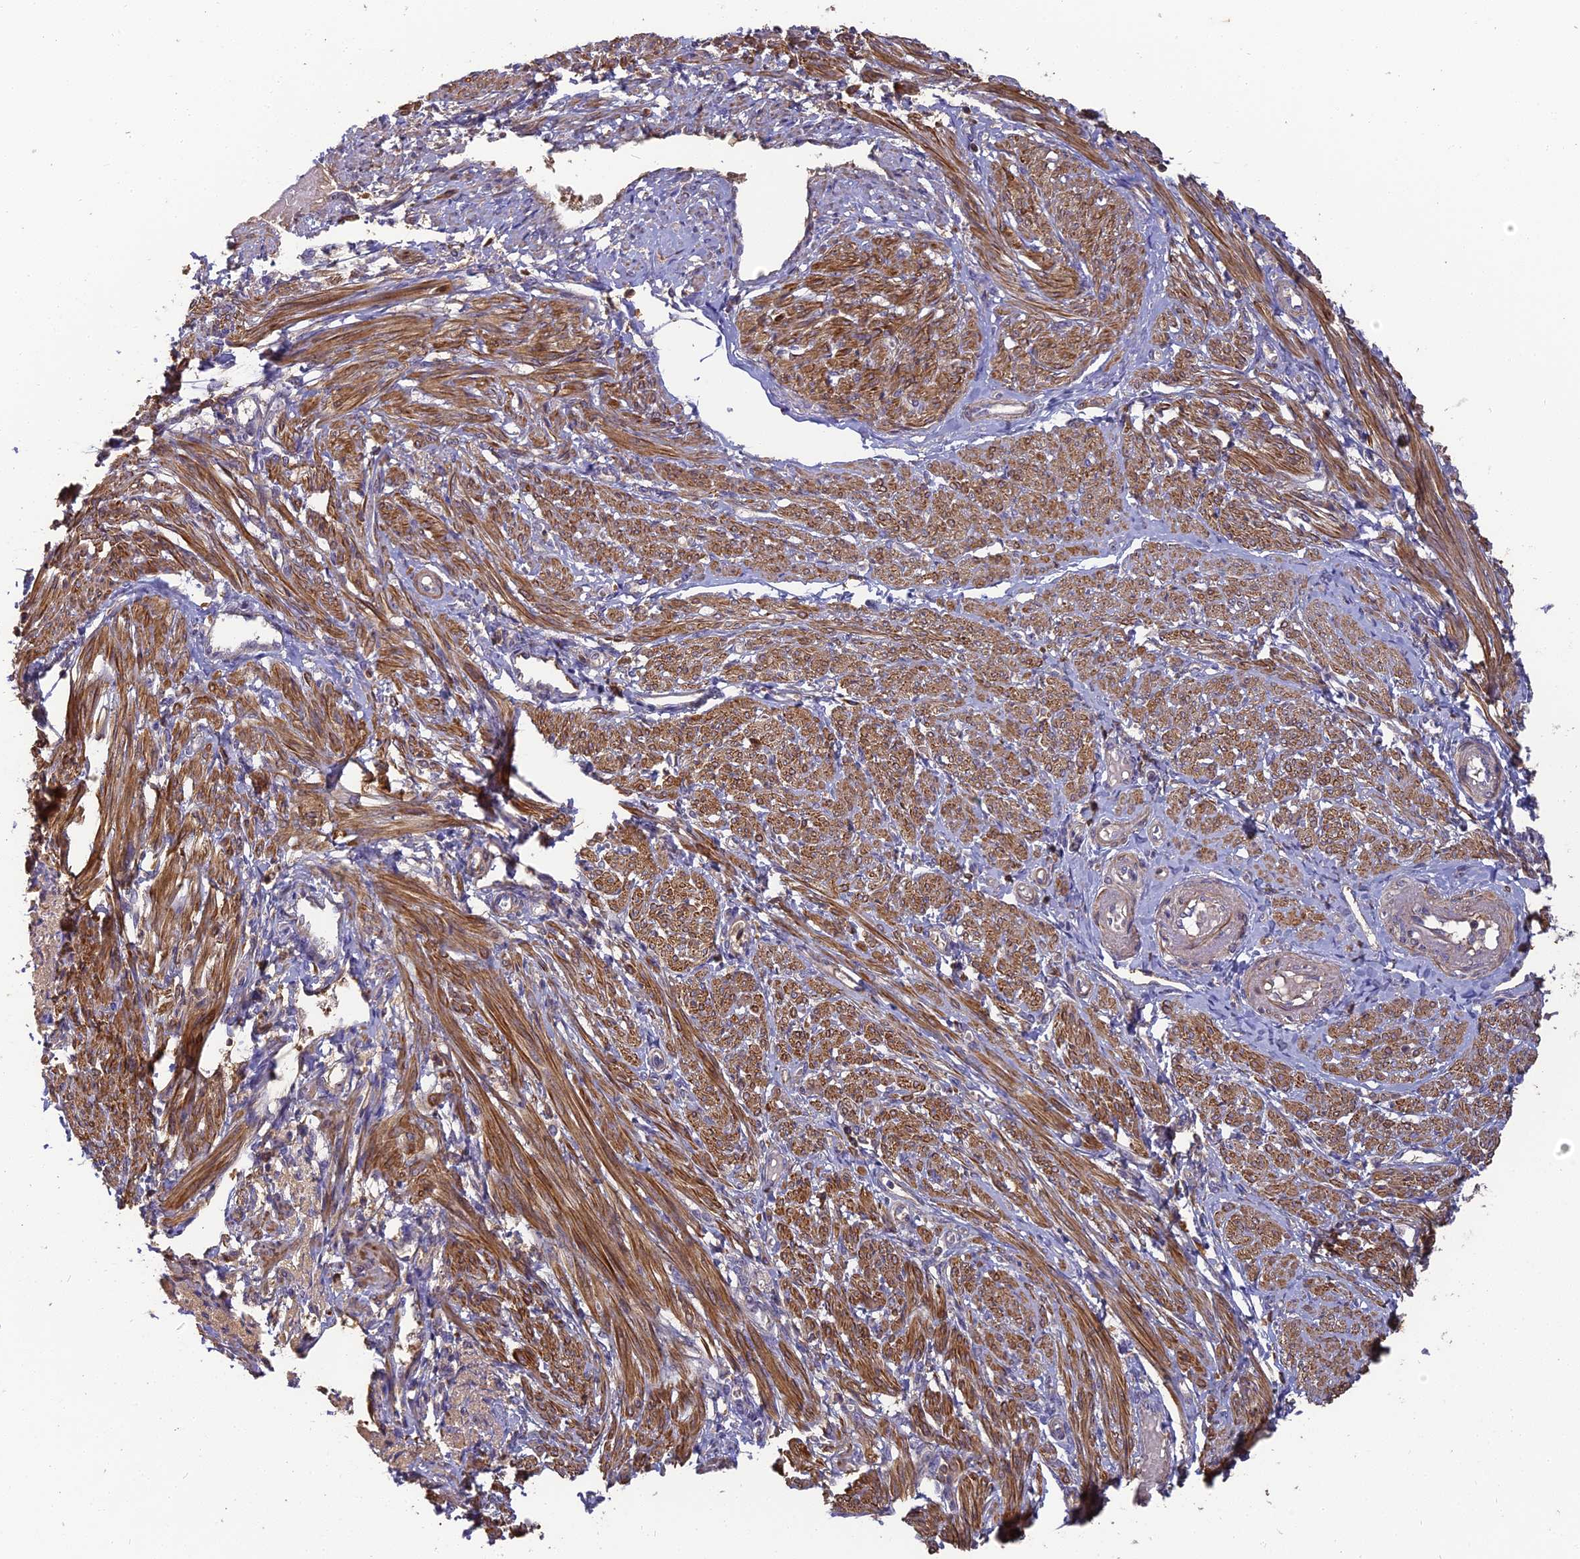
{"staining": {"intensity": "strong", "quantity": "25%-75%", "location": "cytoplasmic/membranous"}, "tissue": "smooth muscle", "cell_type": "Smooth muscle cells", "image_type": "normal", "snomed": [{"axis": "morphology", "description": "Normal tissue, NOS"}, {"axis": "topography", "description": "Smooth muscle"}], "caption": "Immunohistochemistry (IHC) histopathology image of benign smooth muscle: human smooth muscle stained using immunohistochemistry (IHC) reveals high levels of strong protein expression localized specifically in the cytoplasmic/membranous of smooth muscle cells, appearing as a cytoplasmic/membranous brown color.", "gene": "ERMAP", "patient": {"sex": "female", "age": 39}}